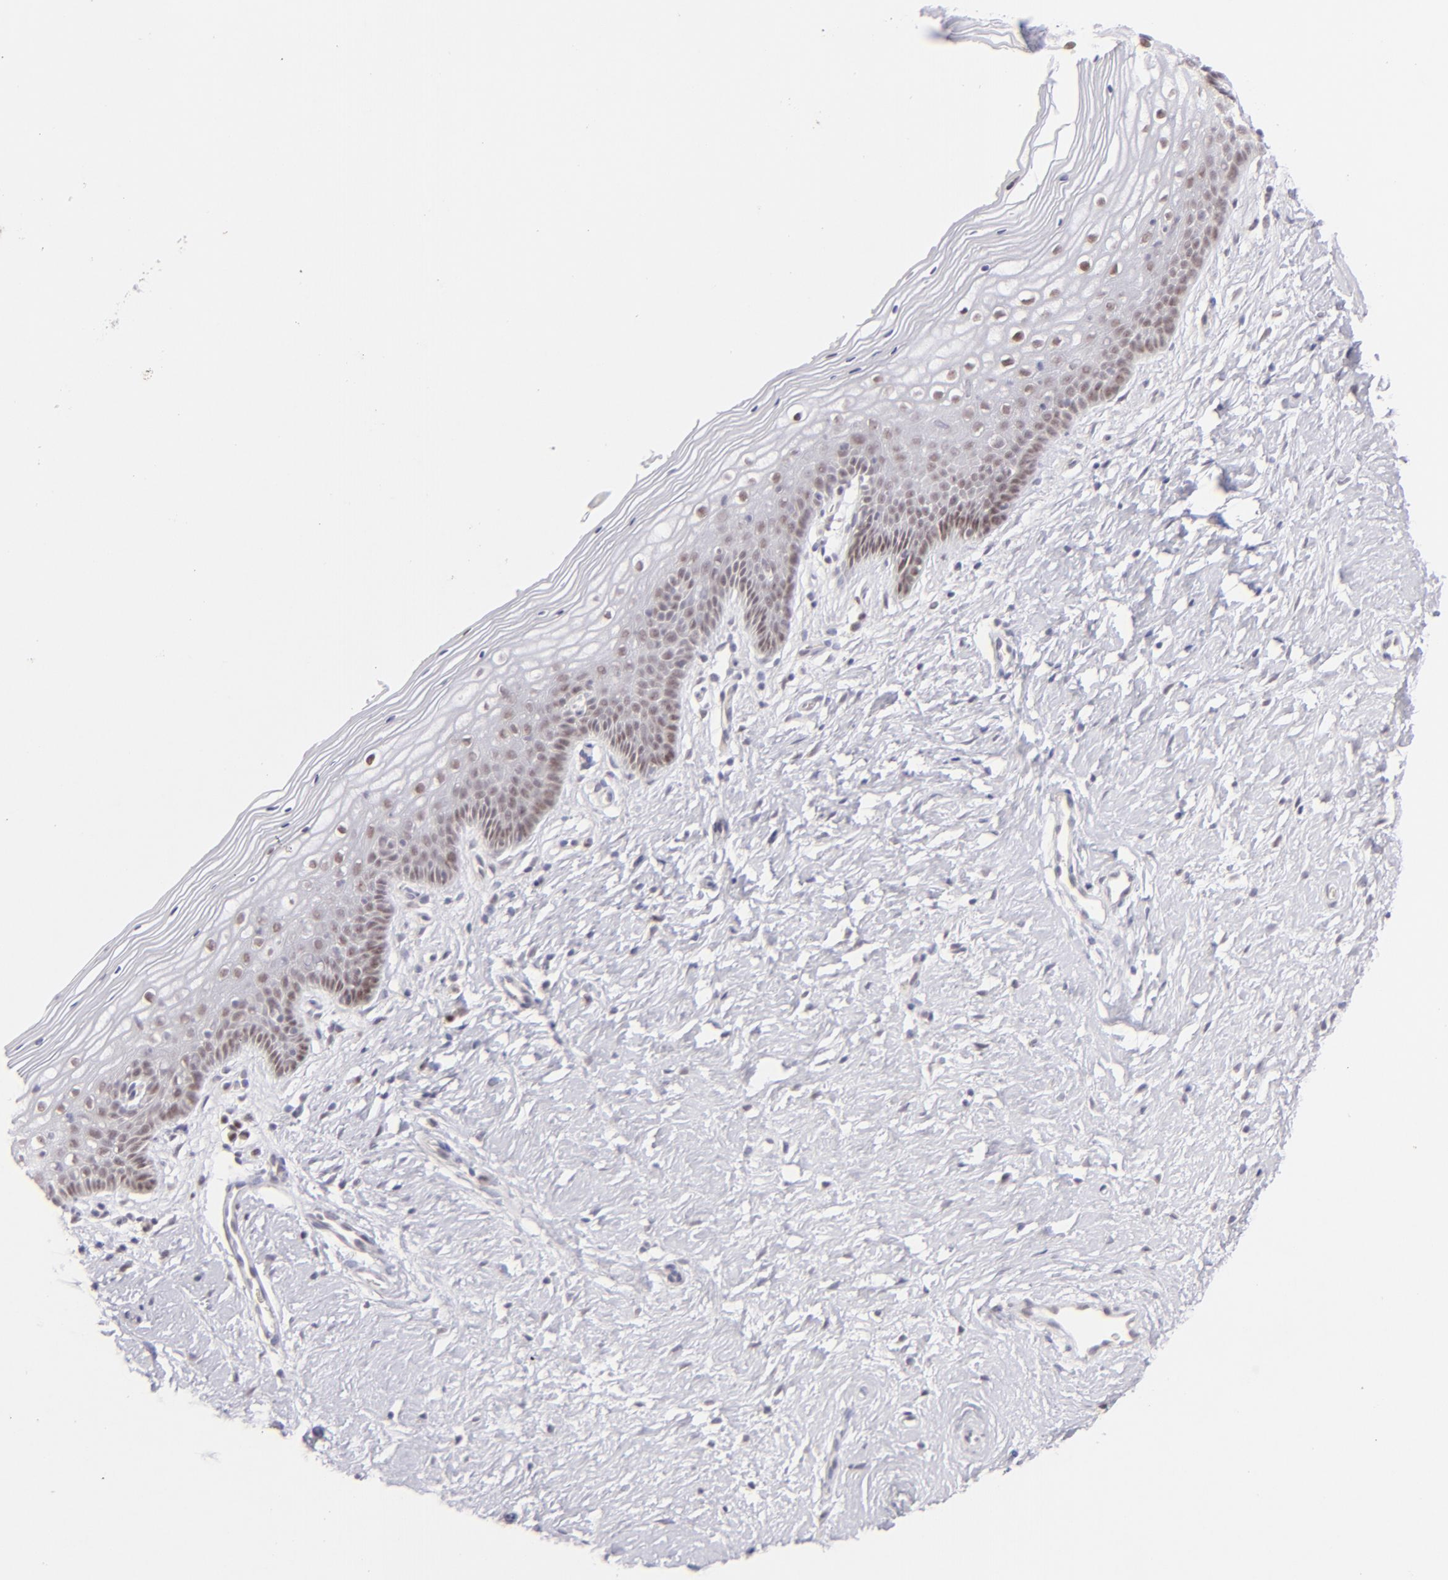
{"staining": {"intensity": "moderate", "quantity": ">75%", "location": "nuclear"}, "tissue": "vagina", "cell_type": "Squamous epithelial cells", "image_type": "normal", "snomed": [{"axis": "morphology", "description": "Normal tissue, NOS"}, {"axis": "topography", "description": "Vagina"}], "caption": "Immunohistochemical staining of normal human vagina demonstrates moderate nuclear protein staining in approximately >75% of squamous epithelial cells.", "gene": "POU2F1", "patient": {"sex": "female", "age": 46}}